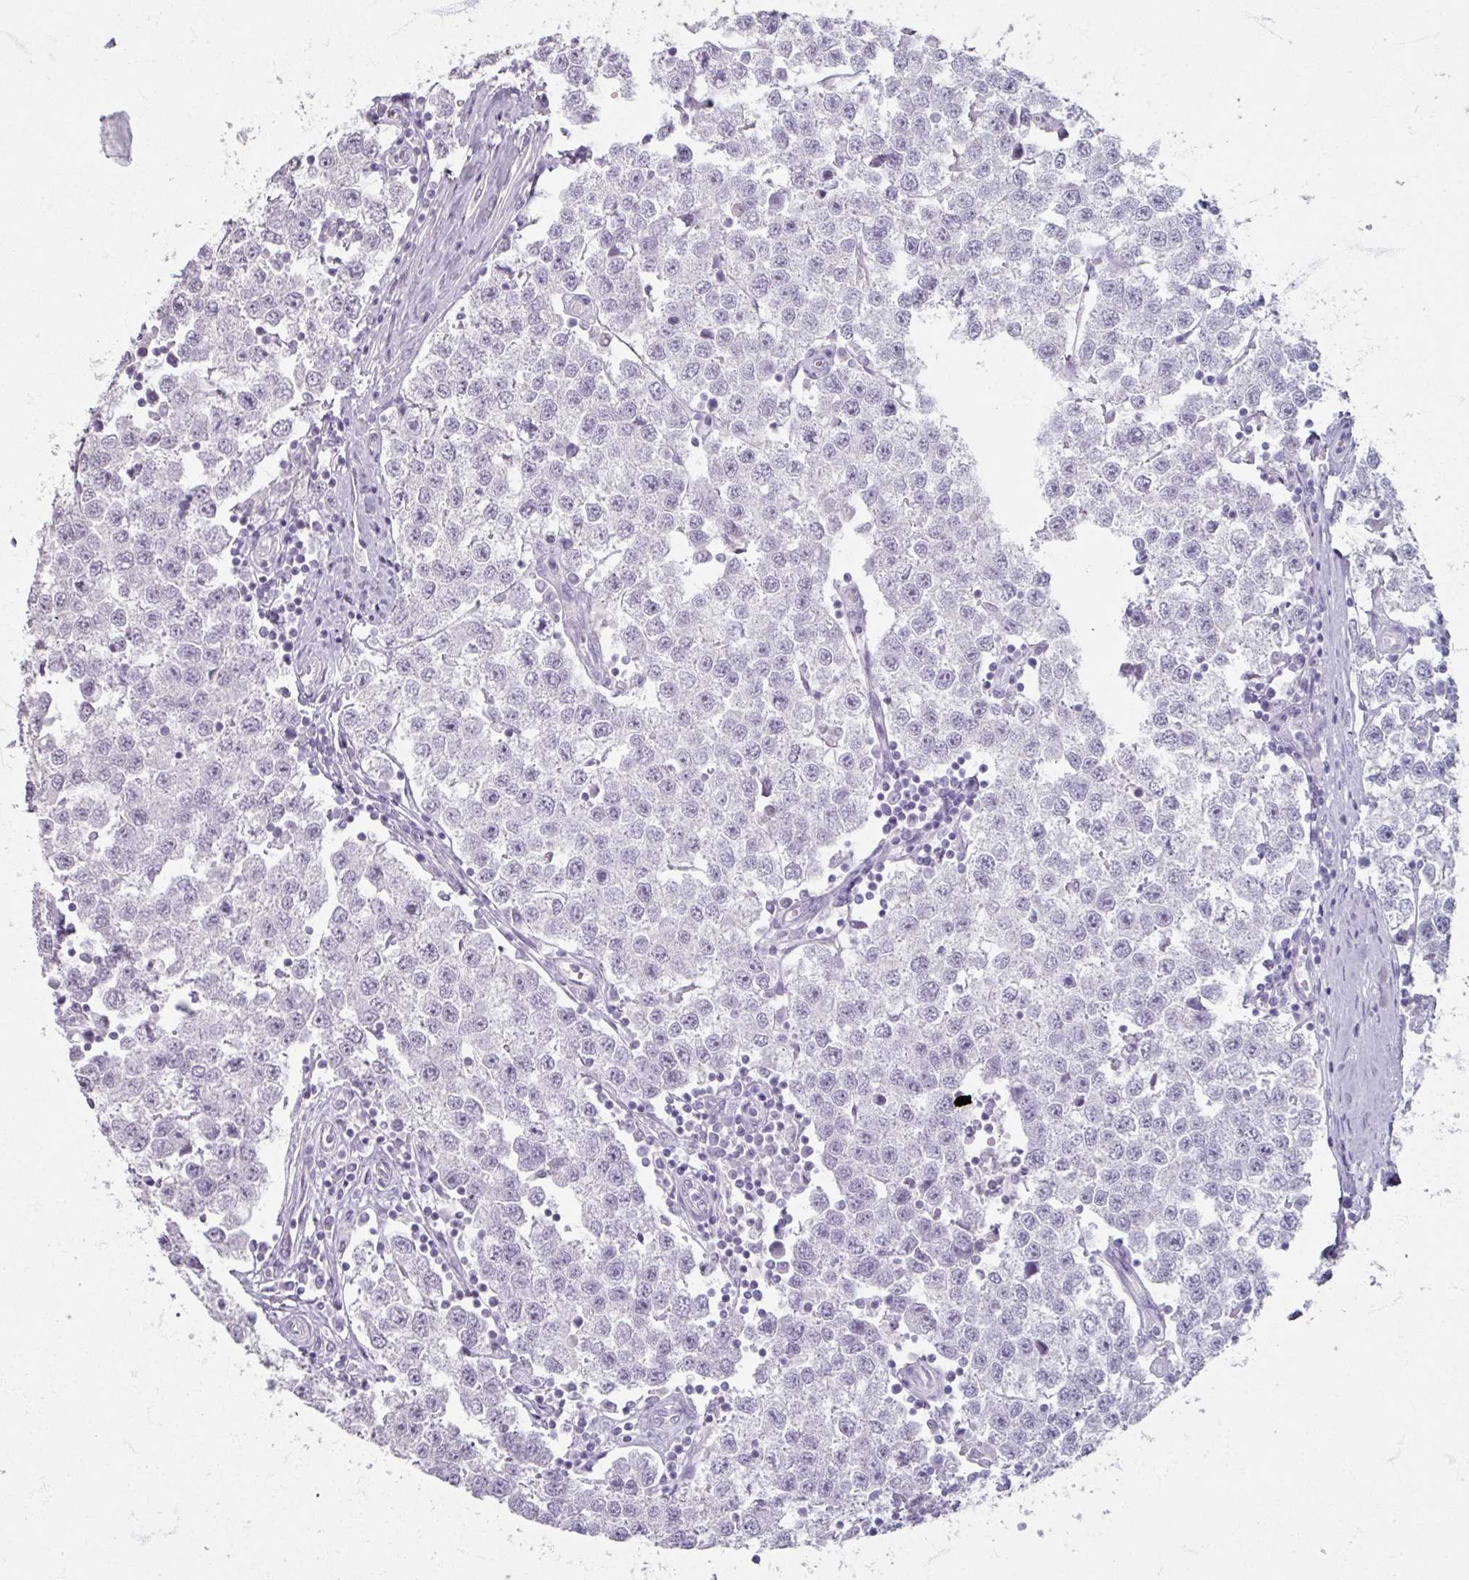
{"staining": {"intensity": "negative", "quantity": "none", "location": "none"}, "tissue": "testis cancer", "cell_type": "Tumor cells", "image_type": "cancer", "snomed": [{"axis": "morphology", "description": "Seminoma, NOS"}, {"axis": "topography", "description": "Testis"}], "caption": "An IHC micrograph of testis cancer is shown. There is no staining in tumor cells of testis cancer.", "gene": "TG", "patient": {"sex": "male", "age": 34}}